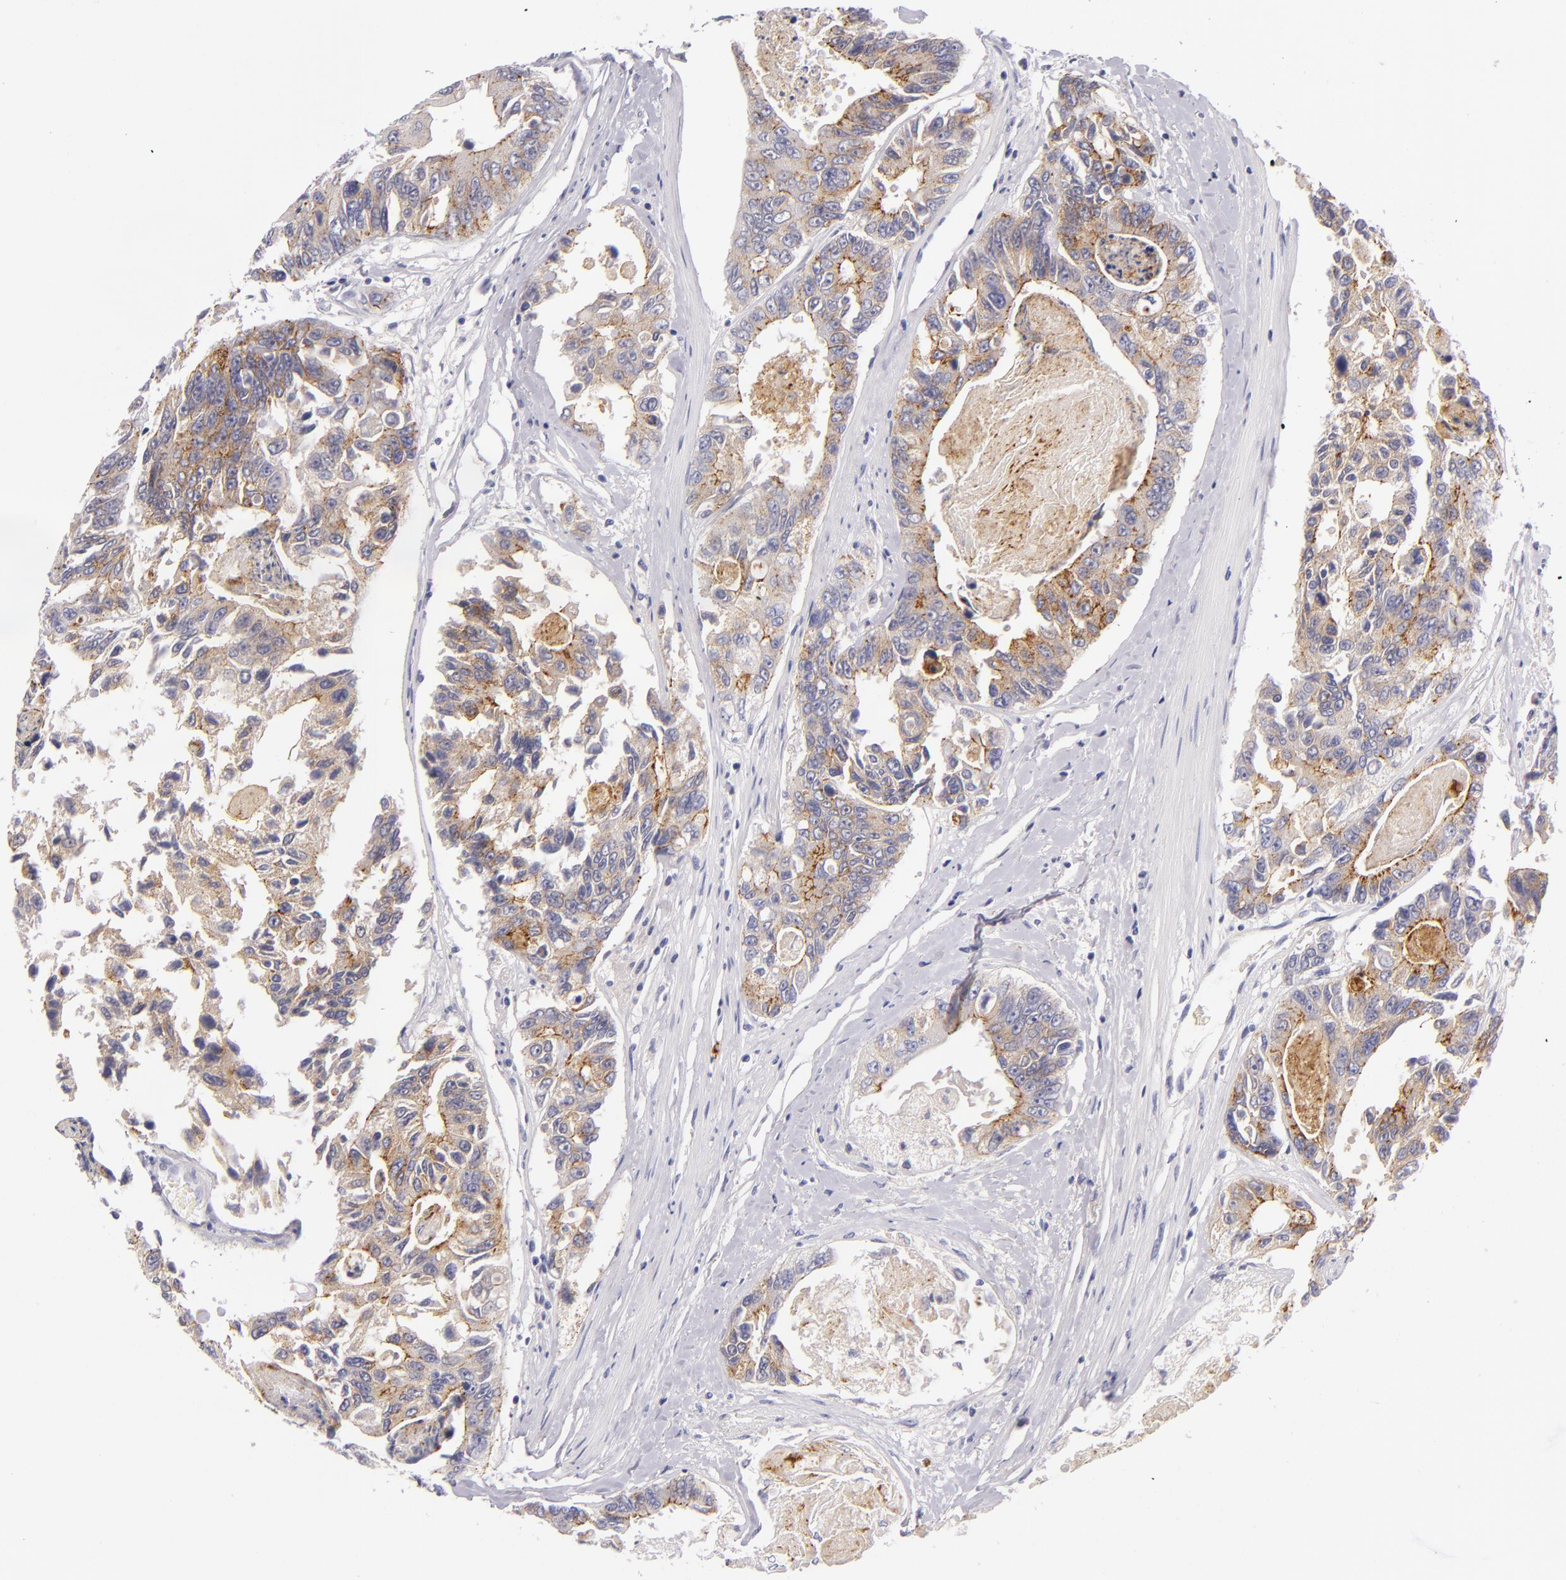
{"staining": {"intensity": "moderate", "quantity": ">75%", "location": "cytoplasmic/membranous"}, "tissue": "colorectal cancer", "cell_type": "Tumor cells", "image_type": "cancer", "snomed": [{"axis": "morphology", "description": "Adenocarcinoma, NOS"}, {"axis": "topography", "description": "Colon"}], "caption": "Tumor cells demonstrate moderate cytoplasmic/membranous staining in approximately >75% of cells in colorectal cancer. Using DAB (3,3'-diaminobenzidine) (brown) and hematoxylin (blue) stains, captured at high magnification using brightfield microscopy.", "gene": "CDH3", "patient": {"sex": "female", "age": 86}}